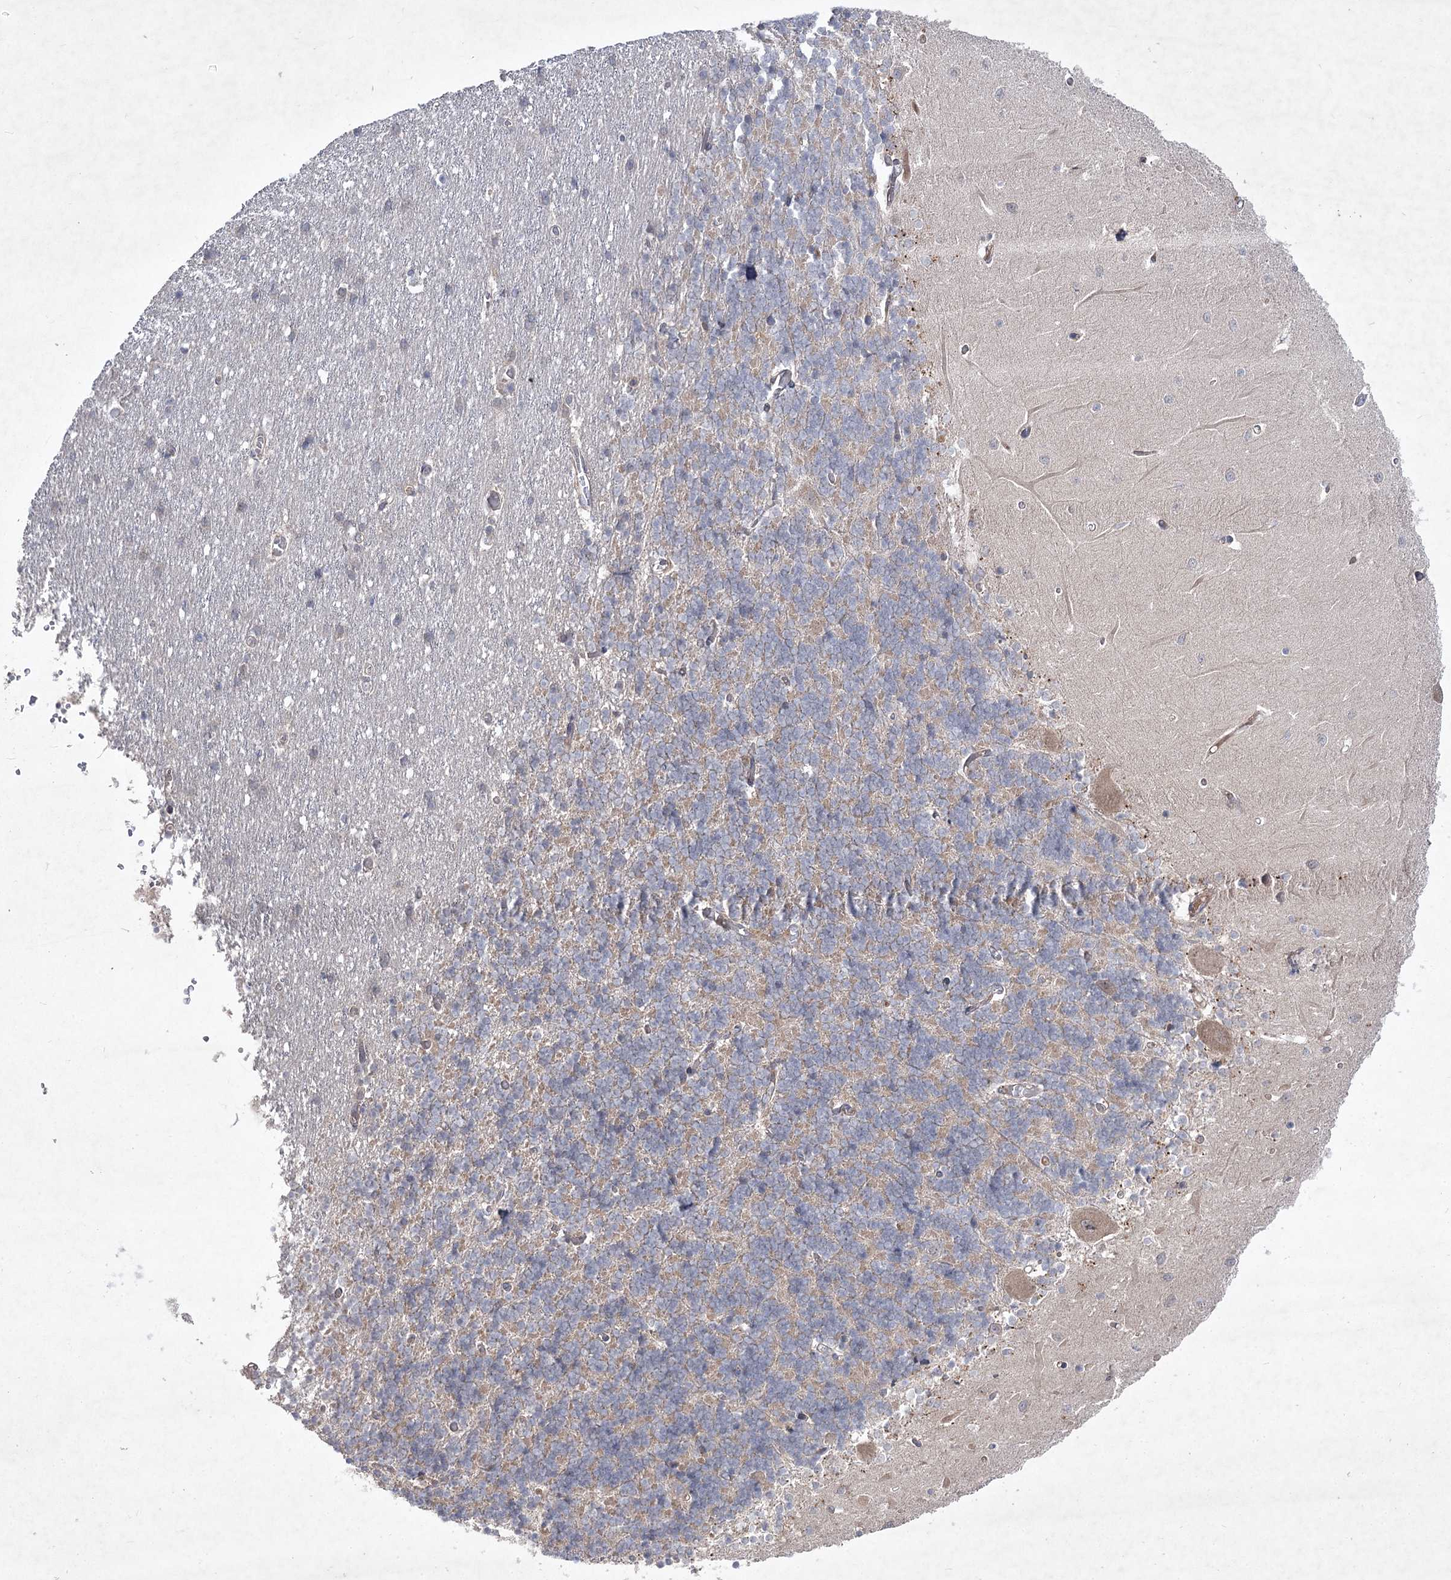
{"staining": {"intensity": "weak", "quantity": "<25%", "location": "cytoplasmic/membranous"}, "tissue": "cerebellum", "cell_type": "Cells in granular layer", "image_type": "normal", "snomed": [{"axis": "morphology", "description": "Normal tissue, NOS"}, {"axis": "topography", "description": "Cerebellum"}], "caption": "Protein analysis of unremarkable cerebellum reveals no significant positivity in cells in granular layer.", "gene": "CIB2", "patient": {"sex": "male", "age": 37}}